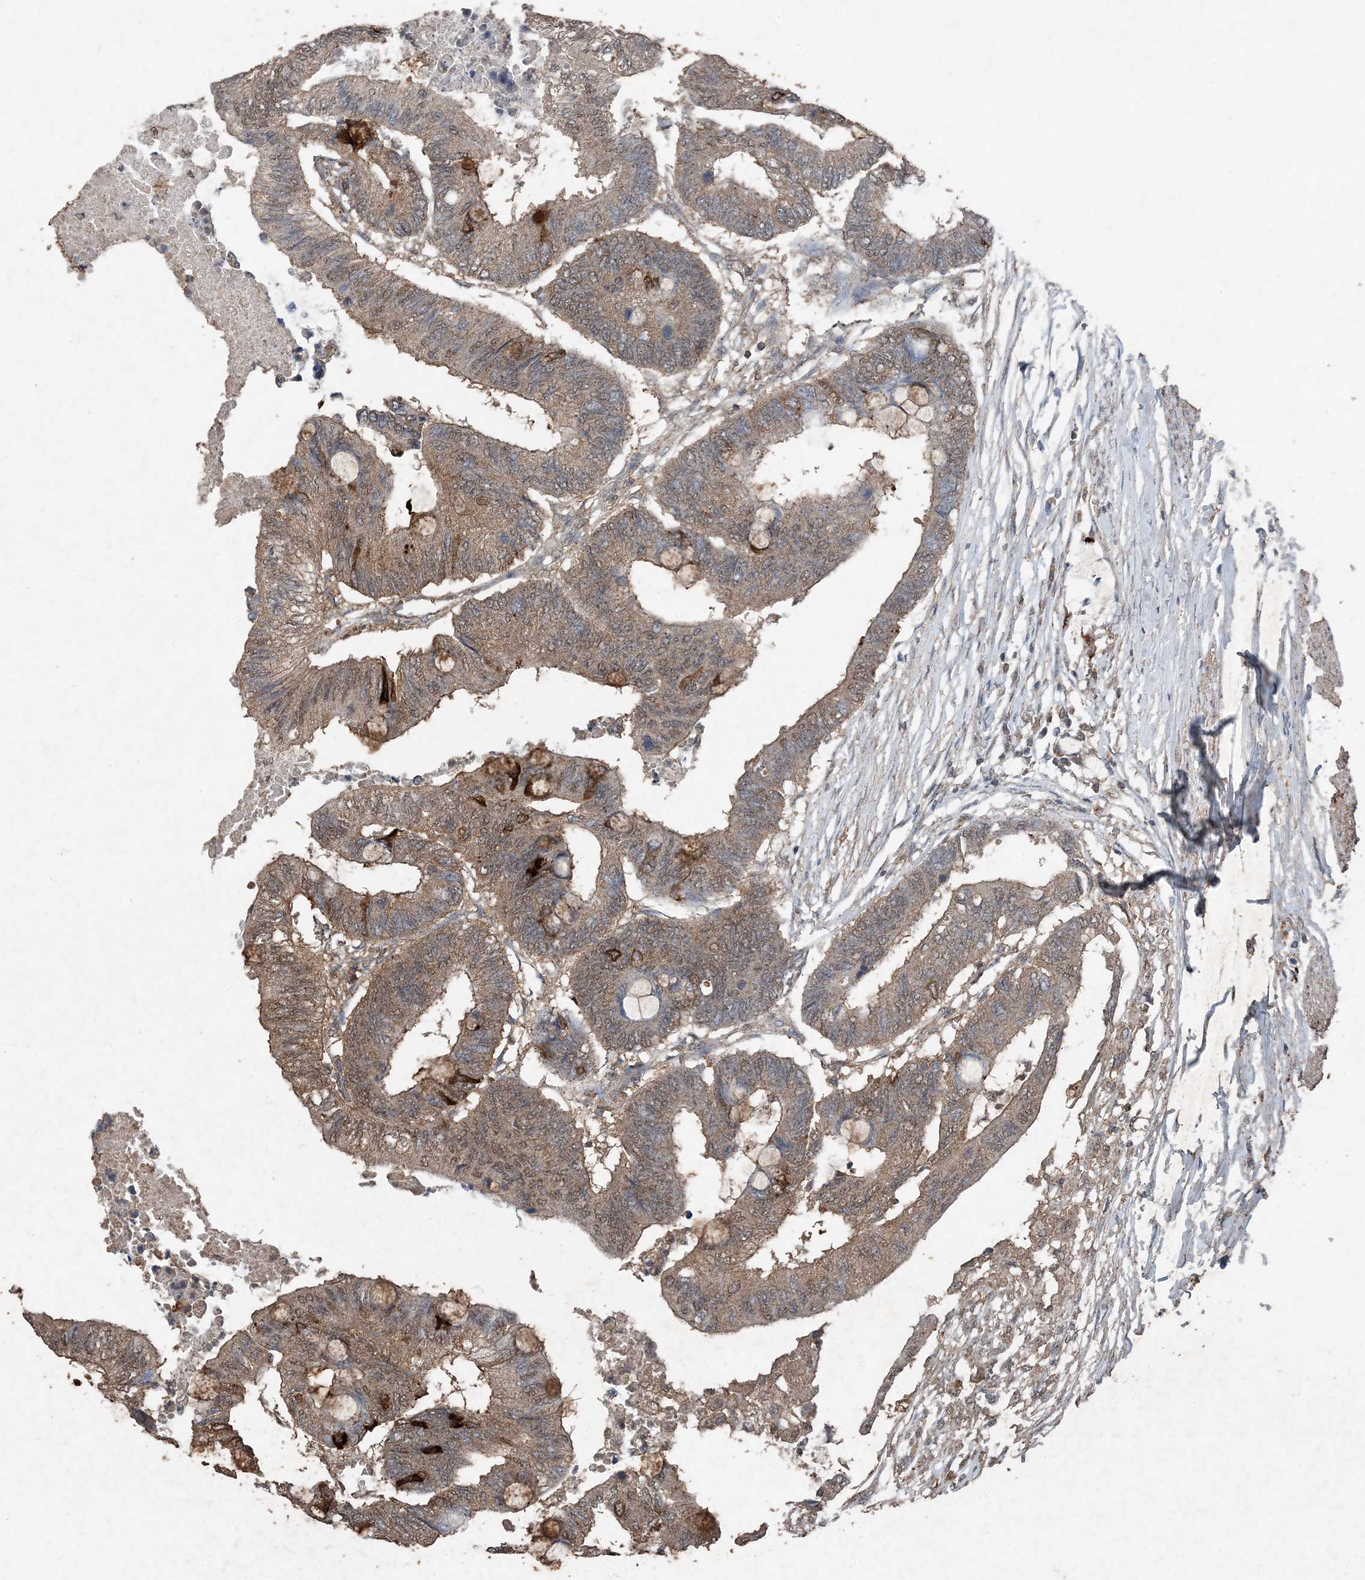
{"staining": {"intensity": "moderate", "quantity": ">75%", "location": "cytoplasmic/membranous"}, "tissue": "colorectal cancer", "cell_type": "Tumor cells", "image_type": "cancer", "snomed": [{"axis": "morphology", "description": "Normal tissue, NOS"}, {"axis": "morphology", "description": "Adenocarcinoma, NOS"}, {"axis": "topography", "description": "Rectum"}, {"axis": "topography", "description": "Peripheral nerve tissue"}], "caption": "Protein expression analysis of human adenocarcinoma (colorectal) reveals moderate cytoplasmic/membranous expression in approximately >75% of tumor cells. The protein is shown in brown color, while the nuclei are stained blue.", "gene": "FCN3", "patient": {"sex": "male", "age": 92}}